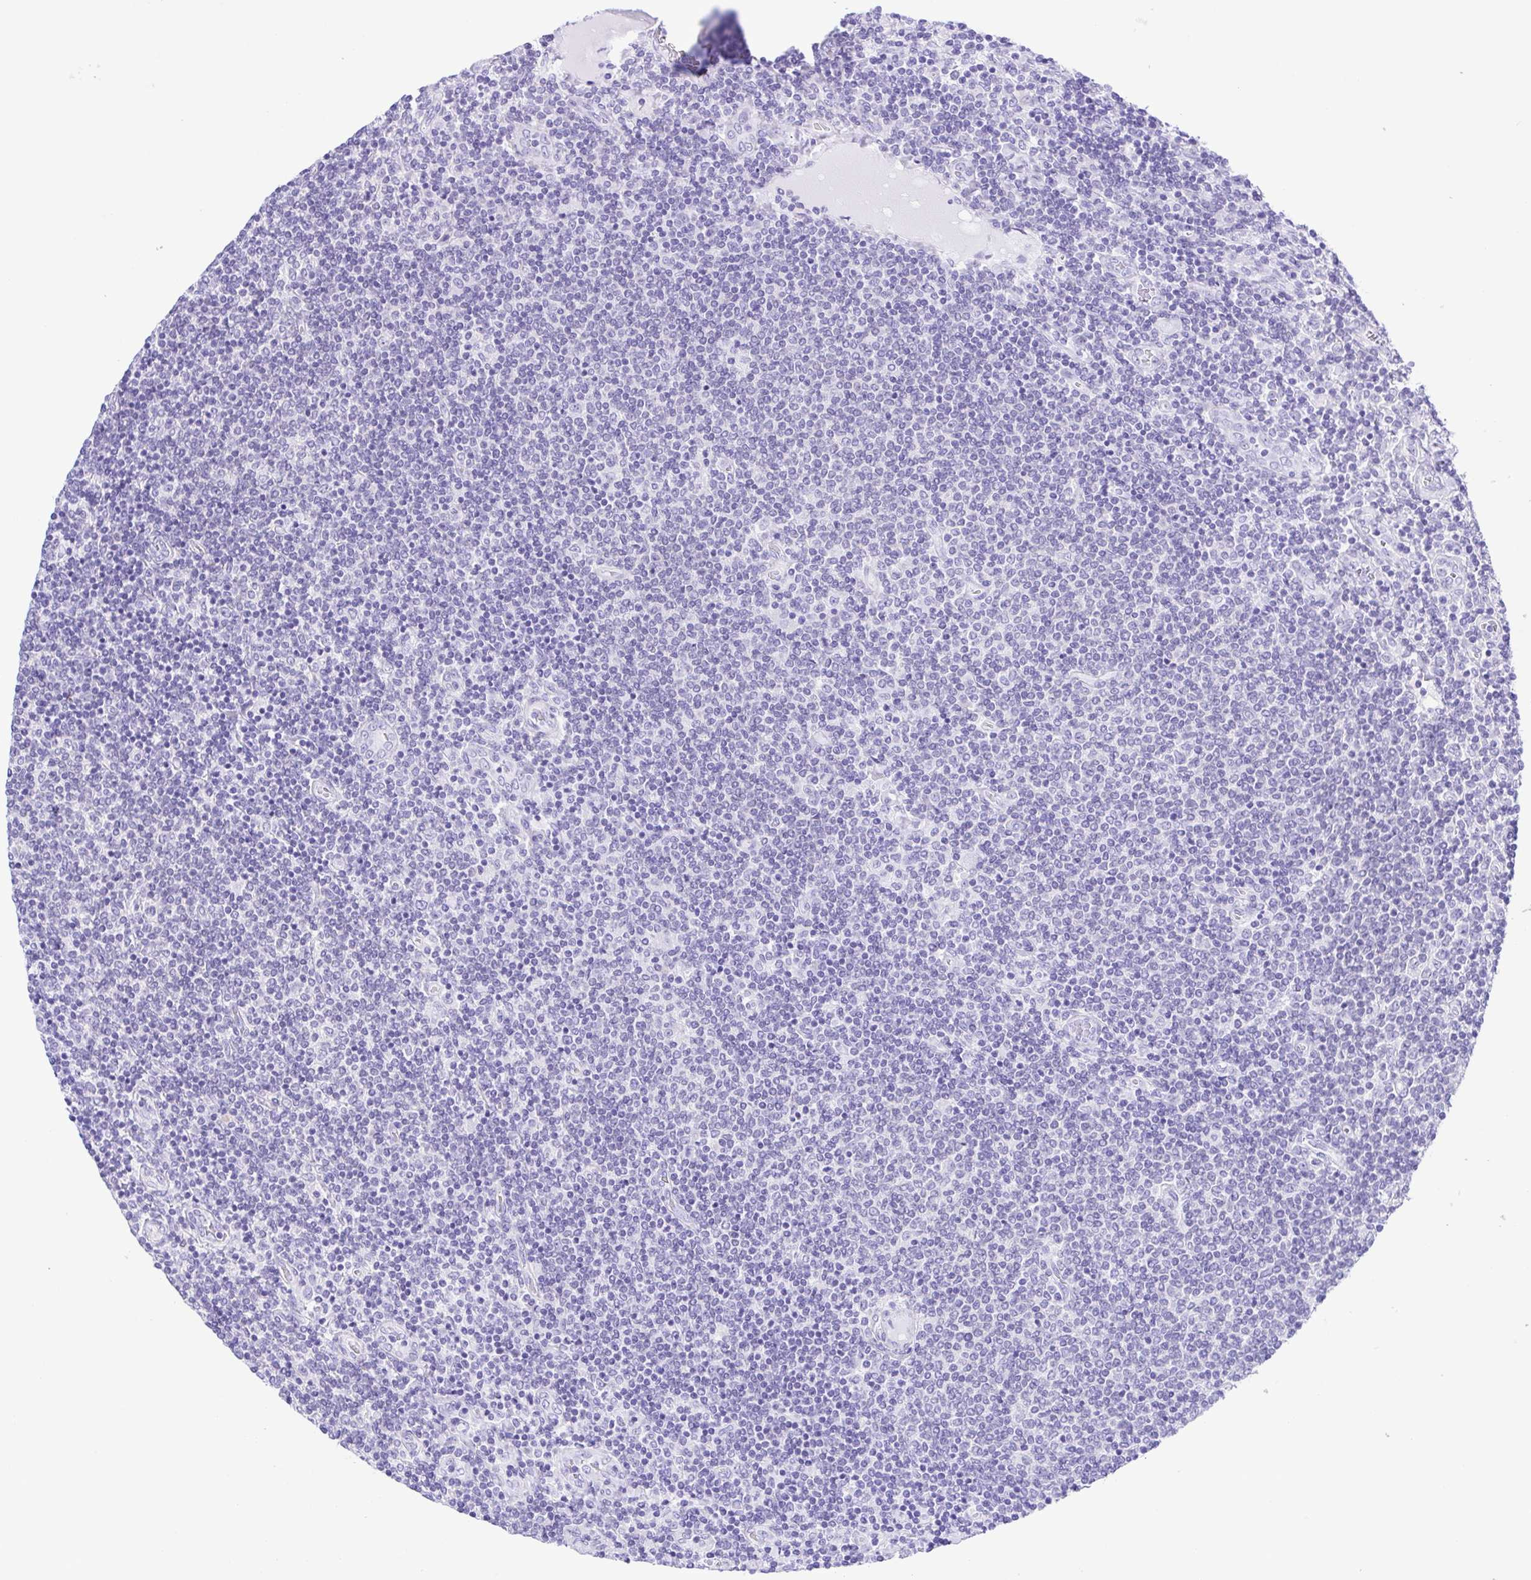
{"staining": {"intensity": "negative", "quantity": "none", "location": "none"}, "tissue": "lymphoma", "cell_type": "Tumor cells", "image_type": "cancer", "snomed": [{"axis": "morphology", "description": "Malignant lymphoma, non-Hodgkin's type, Low grade"}, {"axis": "topography", "description": "Lymph node"}], "caption": "An immunohistochemistry (IHC) image of malignant lymphoma, non-Hodgkin's type (low-grade) is shown. There is no staining in tumor cells of malignant lymphoma, non-Hodgkin's type (low-grade).", "gene": "PAK3", "patient": {"sex": "male", "age": 52}}